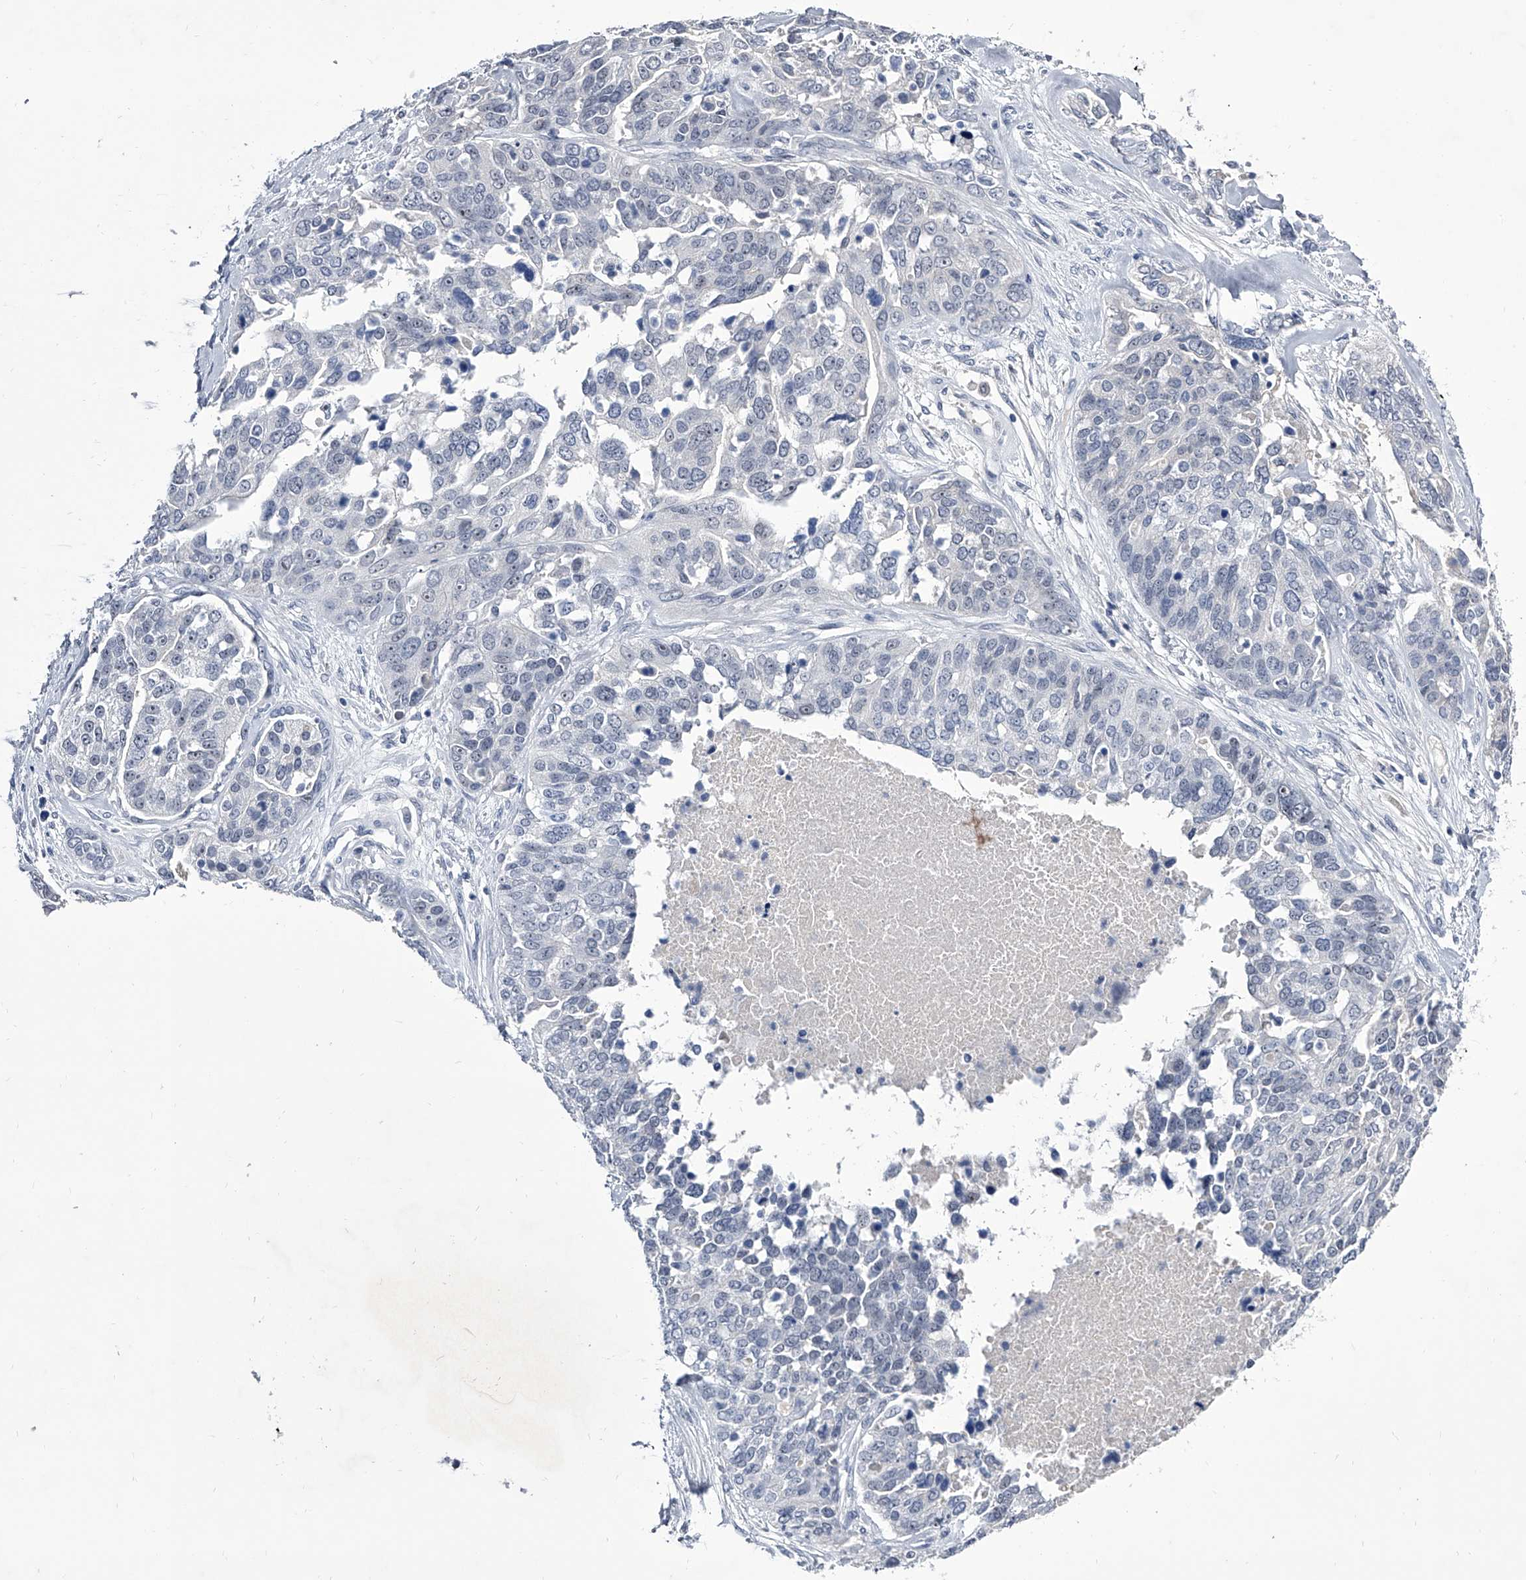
{"staining": {"intensity": "negative", "quantity": "none", "location": "none"}, "tissue": "ovarian cancer", "cell_type": "Tumor cells", "image_type": "cancer", "snomed": [{"axis": "morphology", "description": "Cystadenocarcinoma, serous, NOS"}, {"axis": "topography", "description": "Ovary"}], "caption": "An immunohistochemistry (IHC) image of ovarian cancer is shown. There is no staining in tumor cells of ovarian cancer.", "gene": "CRISP2", "patient": {"sex": "female", "age": 44}}